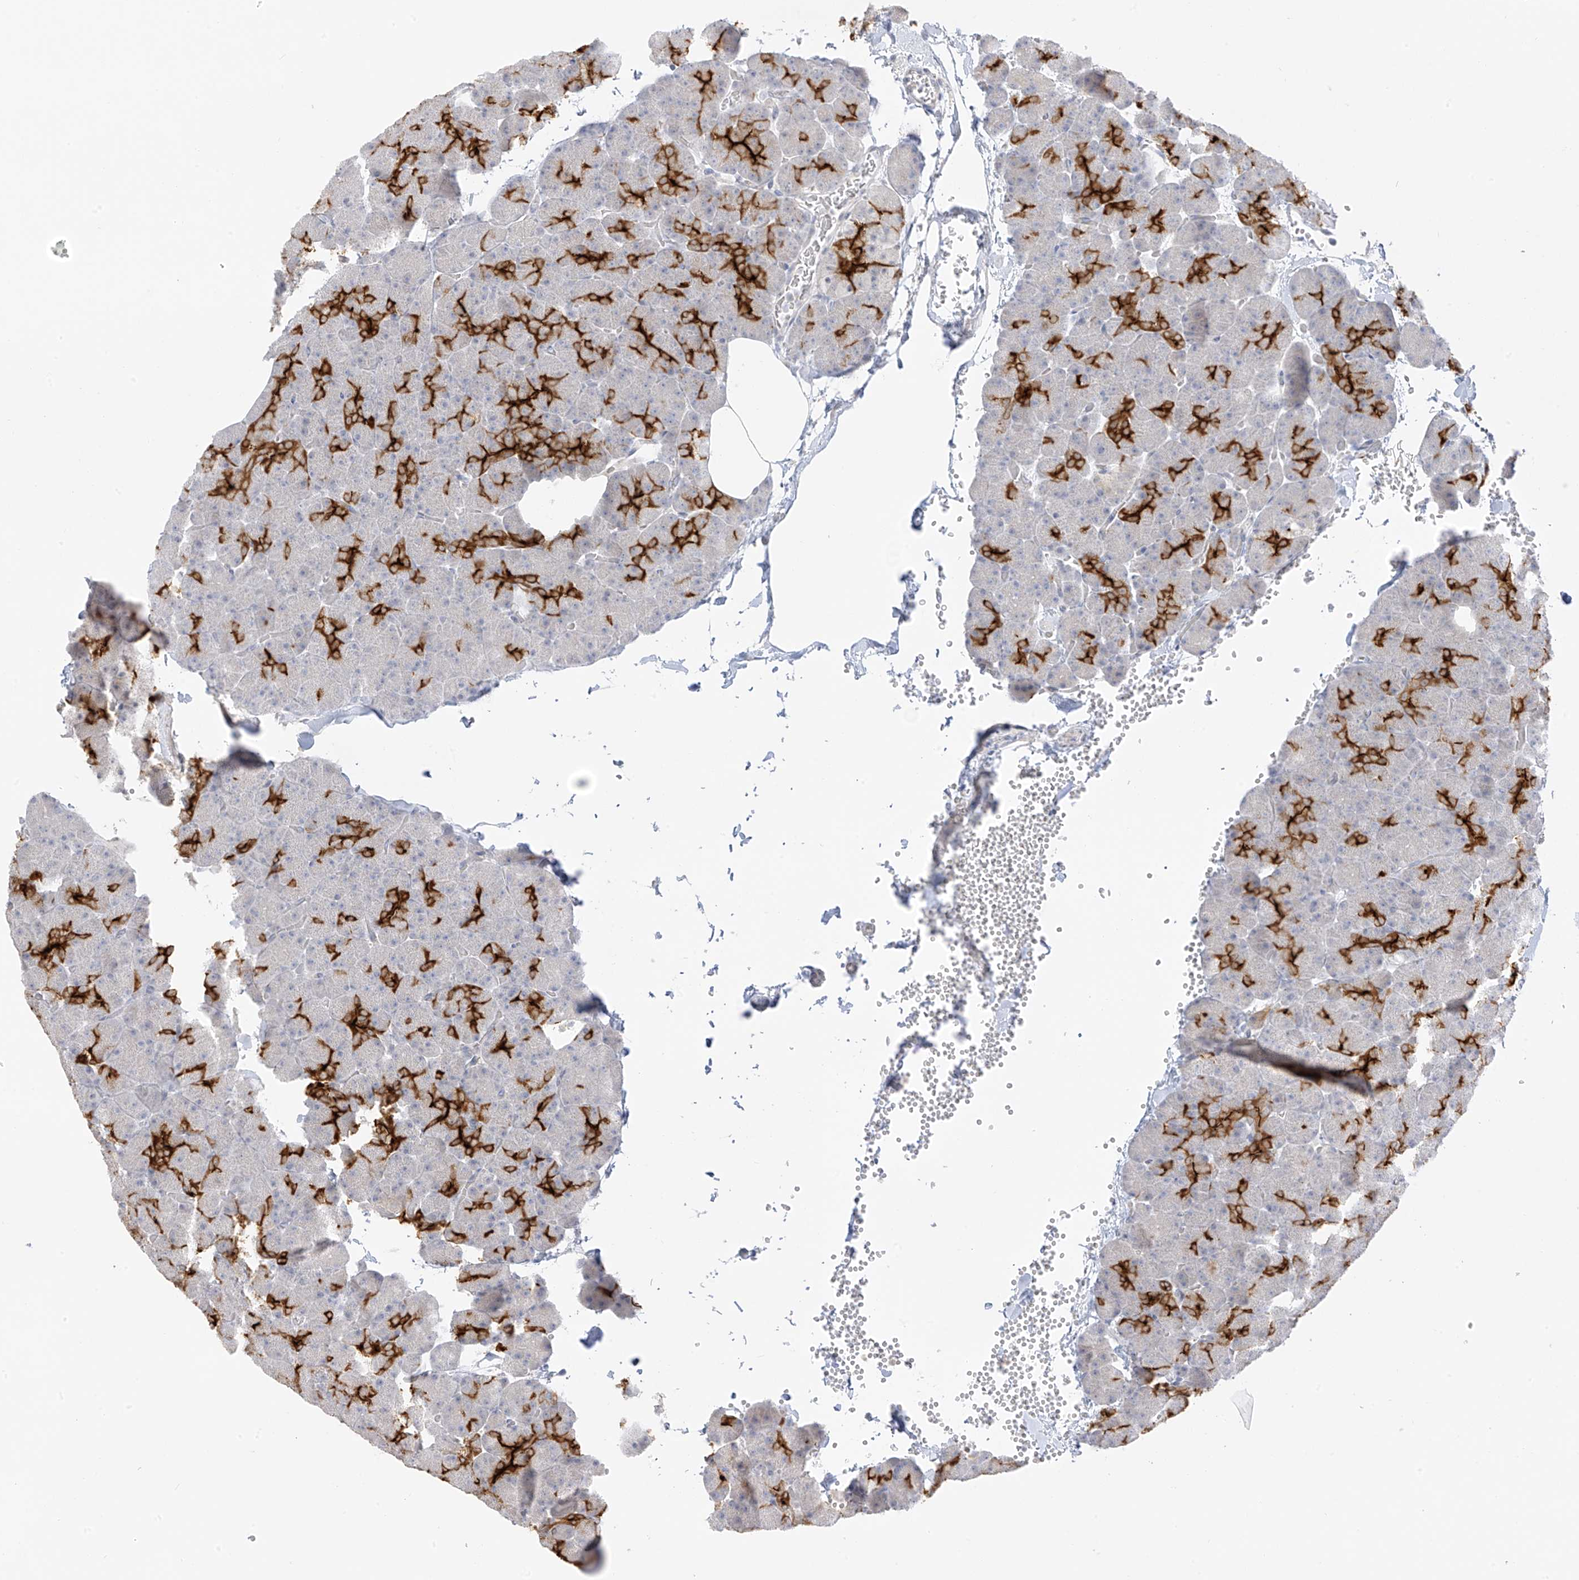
{"staining": {"intensity": "strong", "quantity": "25%-75%", "location": "cytoplasmic/membranous"}, "tissue": "pancreas", "cell_type": "Exocrine glandular cells", "image_type": "normal", "snomed": [{"axis": "morphology", "description": "Normal tissue, NOS"}, {"axis": "morphology", "description": "Carcinoid, malignant, NOS"}, {"axis": "topography", "description": "Pancreas"}], "caption": "Immunohistochemical staining of normal pancreas reveals high levels of strong cytoplasmic/membranous expression in about 25%-75% of exocrine glandular cells.", "gene": "DCDC2", "patient": {"sex": "female", "age": 35}}